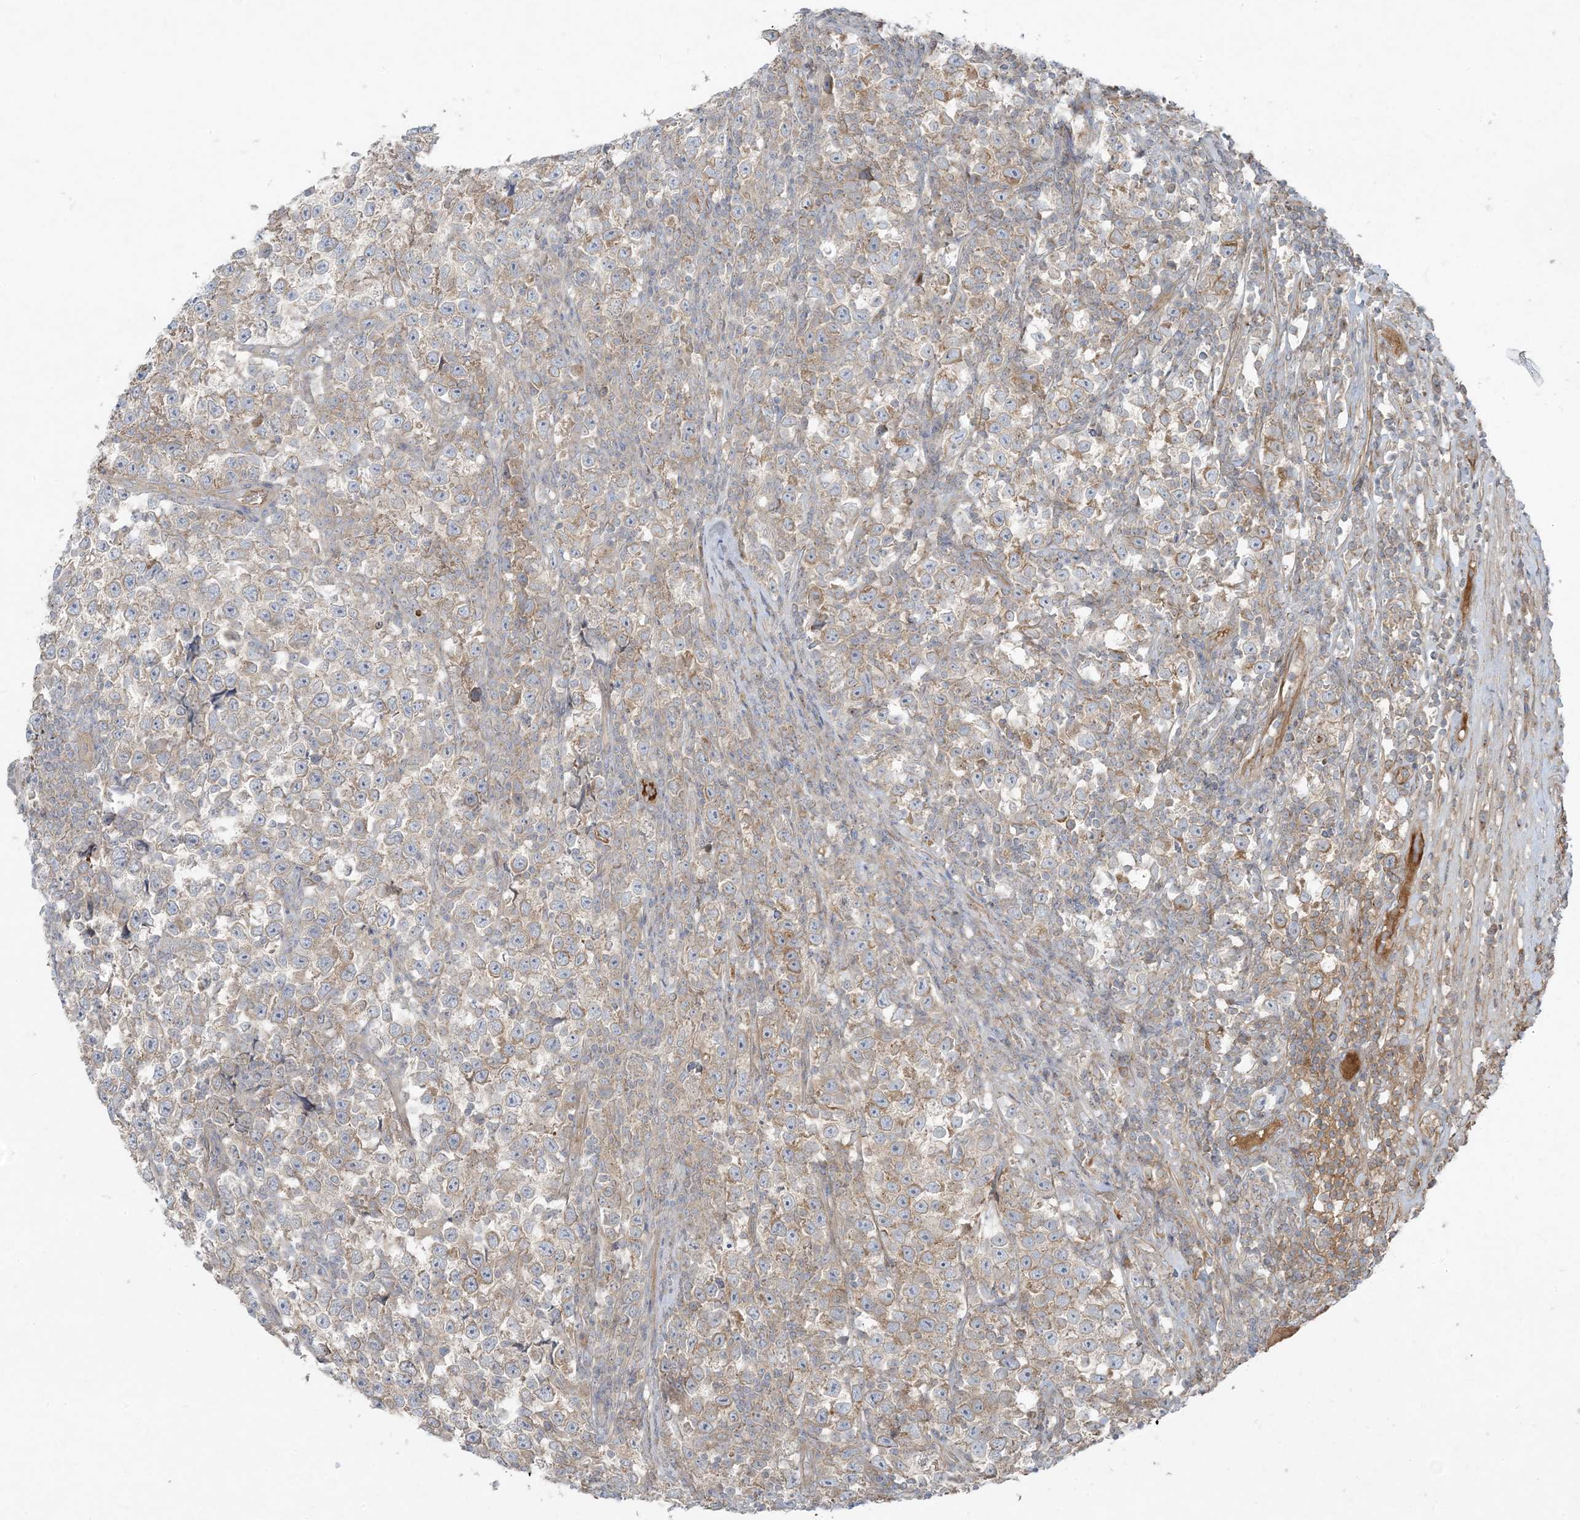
{"staining": {"intensity": "moderate", "quantity": "25%-75%", "location": "cytoplasmic/membranous"}, "tissue": "testis cancer", "cell_type": "Tumor cells", "image_type": "cancer", "snomed": [{"axis": "morphology", "description": "Normal tissue, NOS"}, {"axis": "morphology", "description": "Seminoma, NOS"}, {"axis": "topography", "description": "Testis"}], "caption": "Protein staining reveals moderate cytoplasmic/membranous positivity in about 25%-75% of tumor cells in testis cancer (seminoma). (DAB (3,3'-diaminobenzidine) = brown stain, brightfield microscopy at high magnification).", "gene": "PIK3R4", "patient": {"sex": "male", "age": 43}}